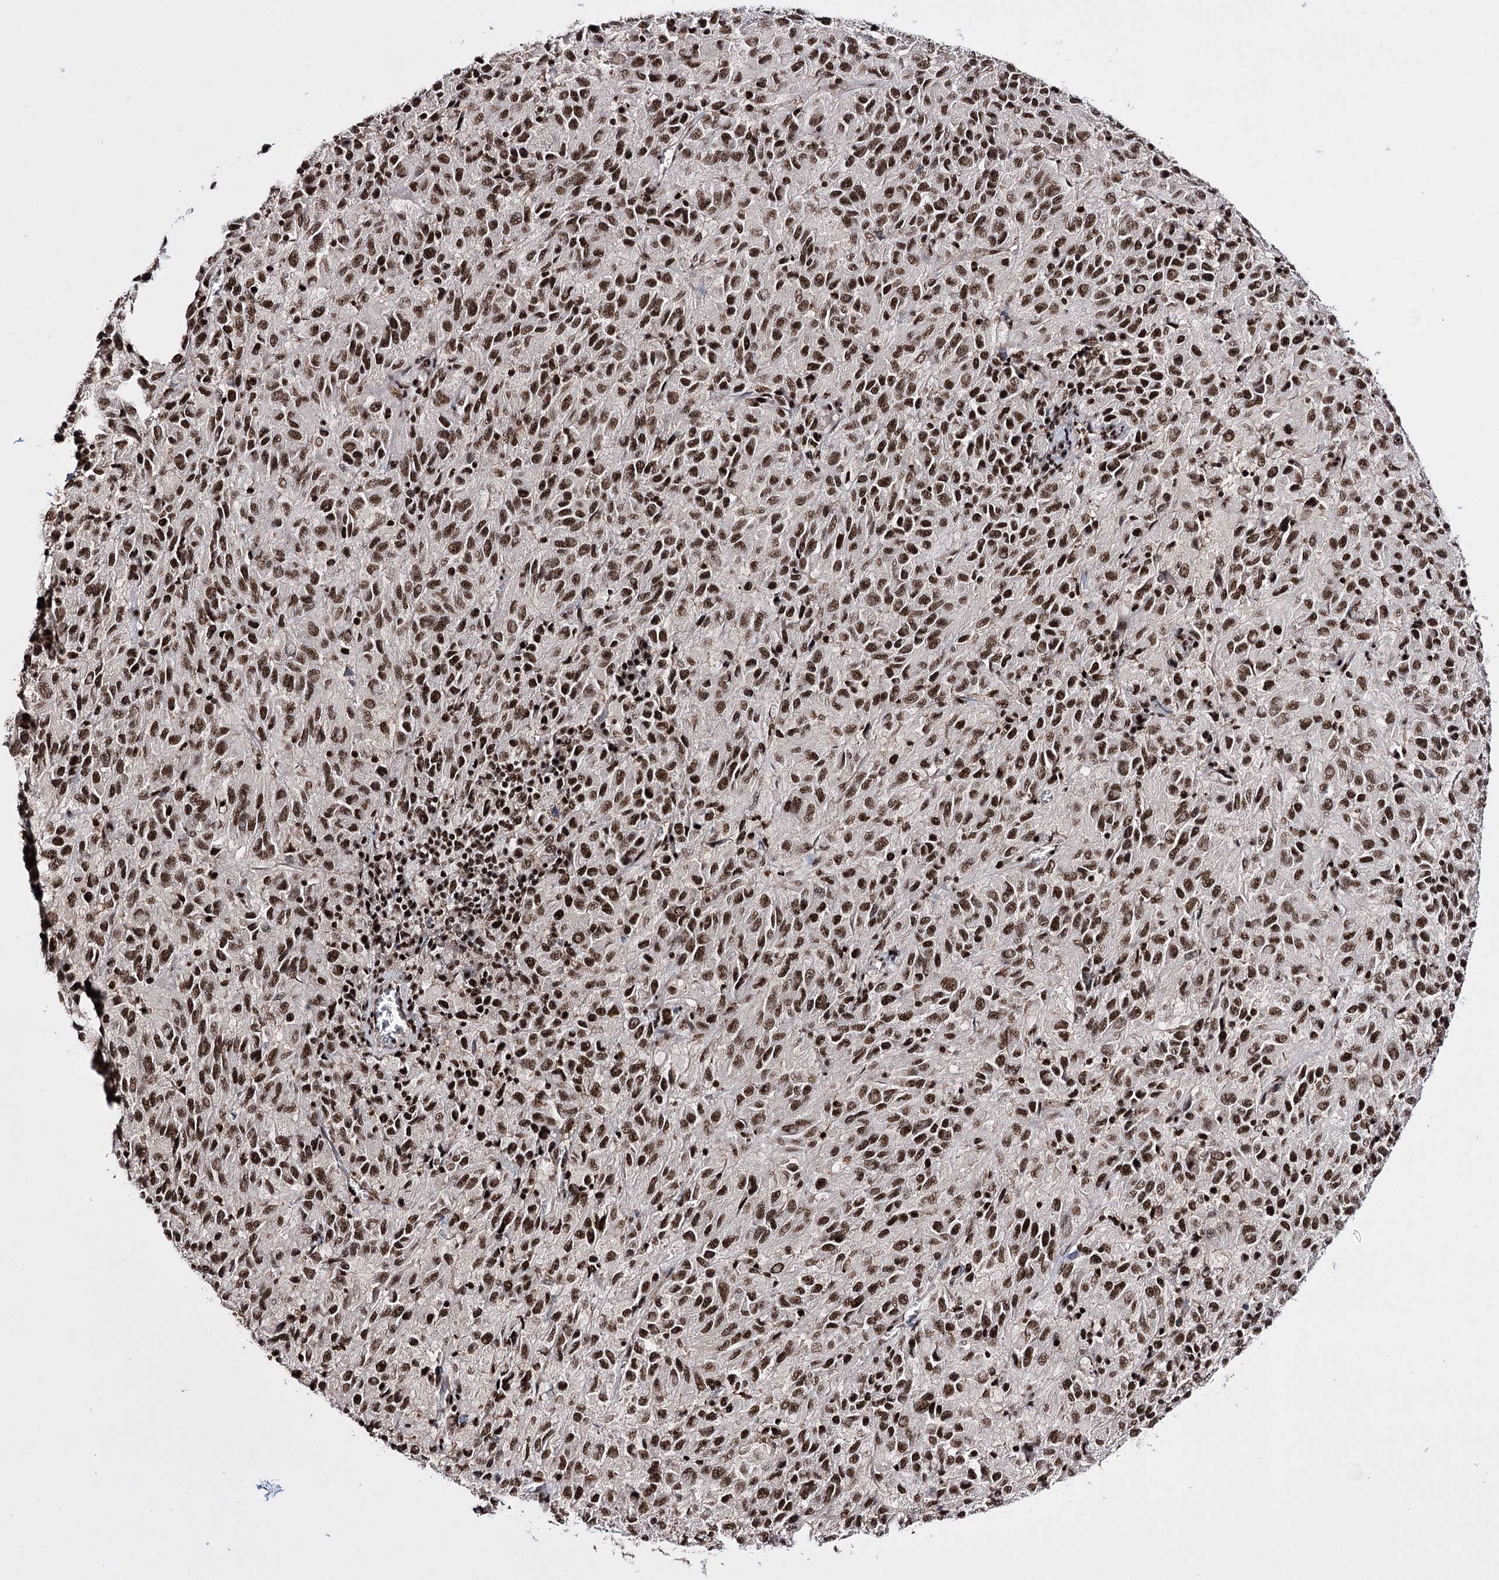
{"staining": {"intensity": "strong", "quantity": ">75%", "location": "nuclear"}, "tissue": "melanoma", "cell_type": "Tumor cells", "image_type": "cancer", "snomed": [{"axis": "morphology", "description": "Malignant melanoma, Metastatic site"}, {"axis": "topography", "description": "Lung"}], "caption": "Malignant melanoma (metastatic site) stained with a brown dye shows strong nuclear positive positivity in approximately >75% of tumor cells.", "gene": "PRPF40A", "patient": {"sex": "male", "age": 64}}